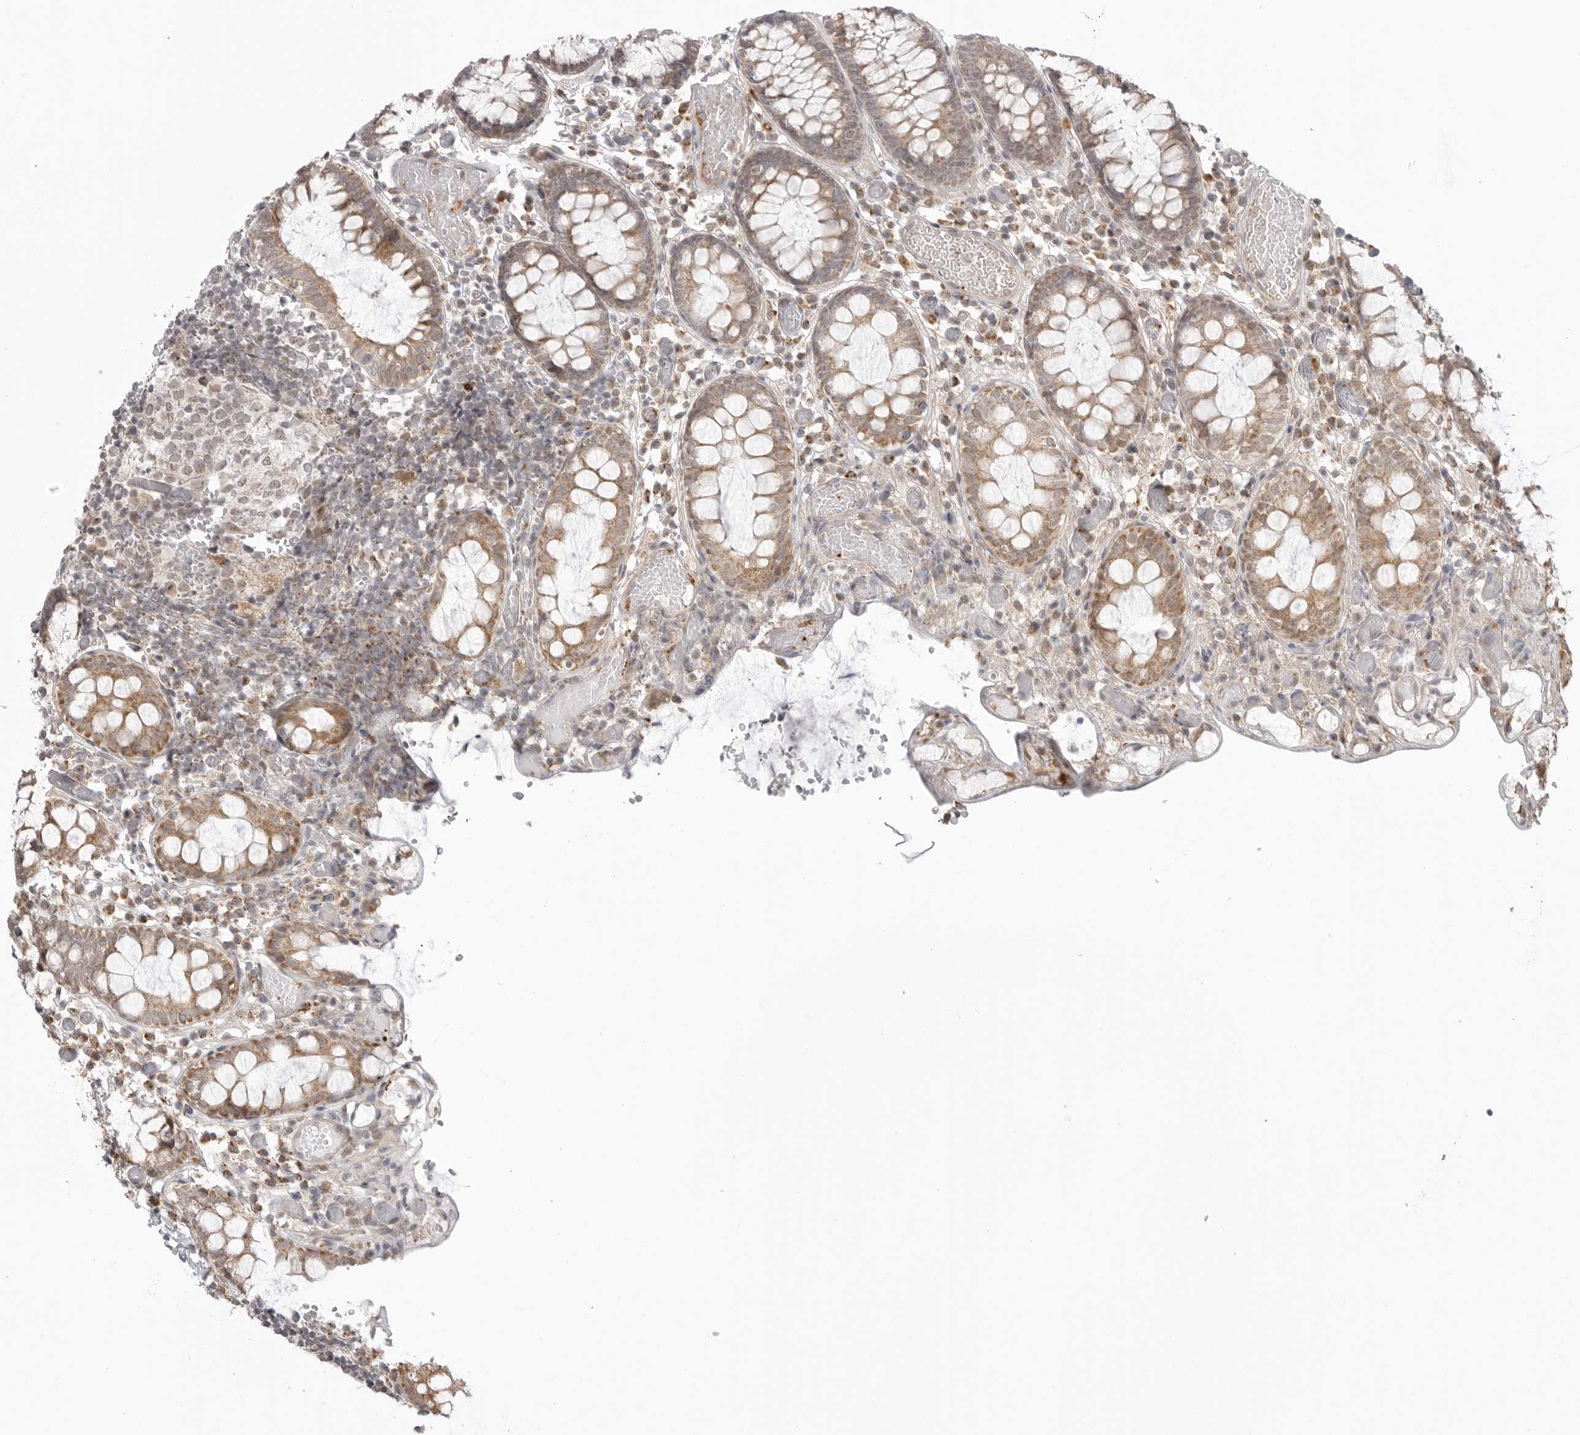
{"staining": {"intensity": "weak", "quantity": ">75%", "location": "cytoplasmic/membranous"}, "tissue": "colon", "cell_type": "Endothelial cells", "image_type": "normal", "snomed": [{"axis": "morphology", "description": "Normal tissue, NOS"}, {"axis": "topography", "description": "Colon"}], "caption": "The photomicrograph shows staining of unremarkable colon, revealing weak cytoplasmic/membranous protein expression (brown color) within endothelial cells. Immunohistochemistry stains the protein in brown and the nuclei are stained blue.", "gene": "KALRN", "patient": {"sex": "male", "age": 14}}